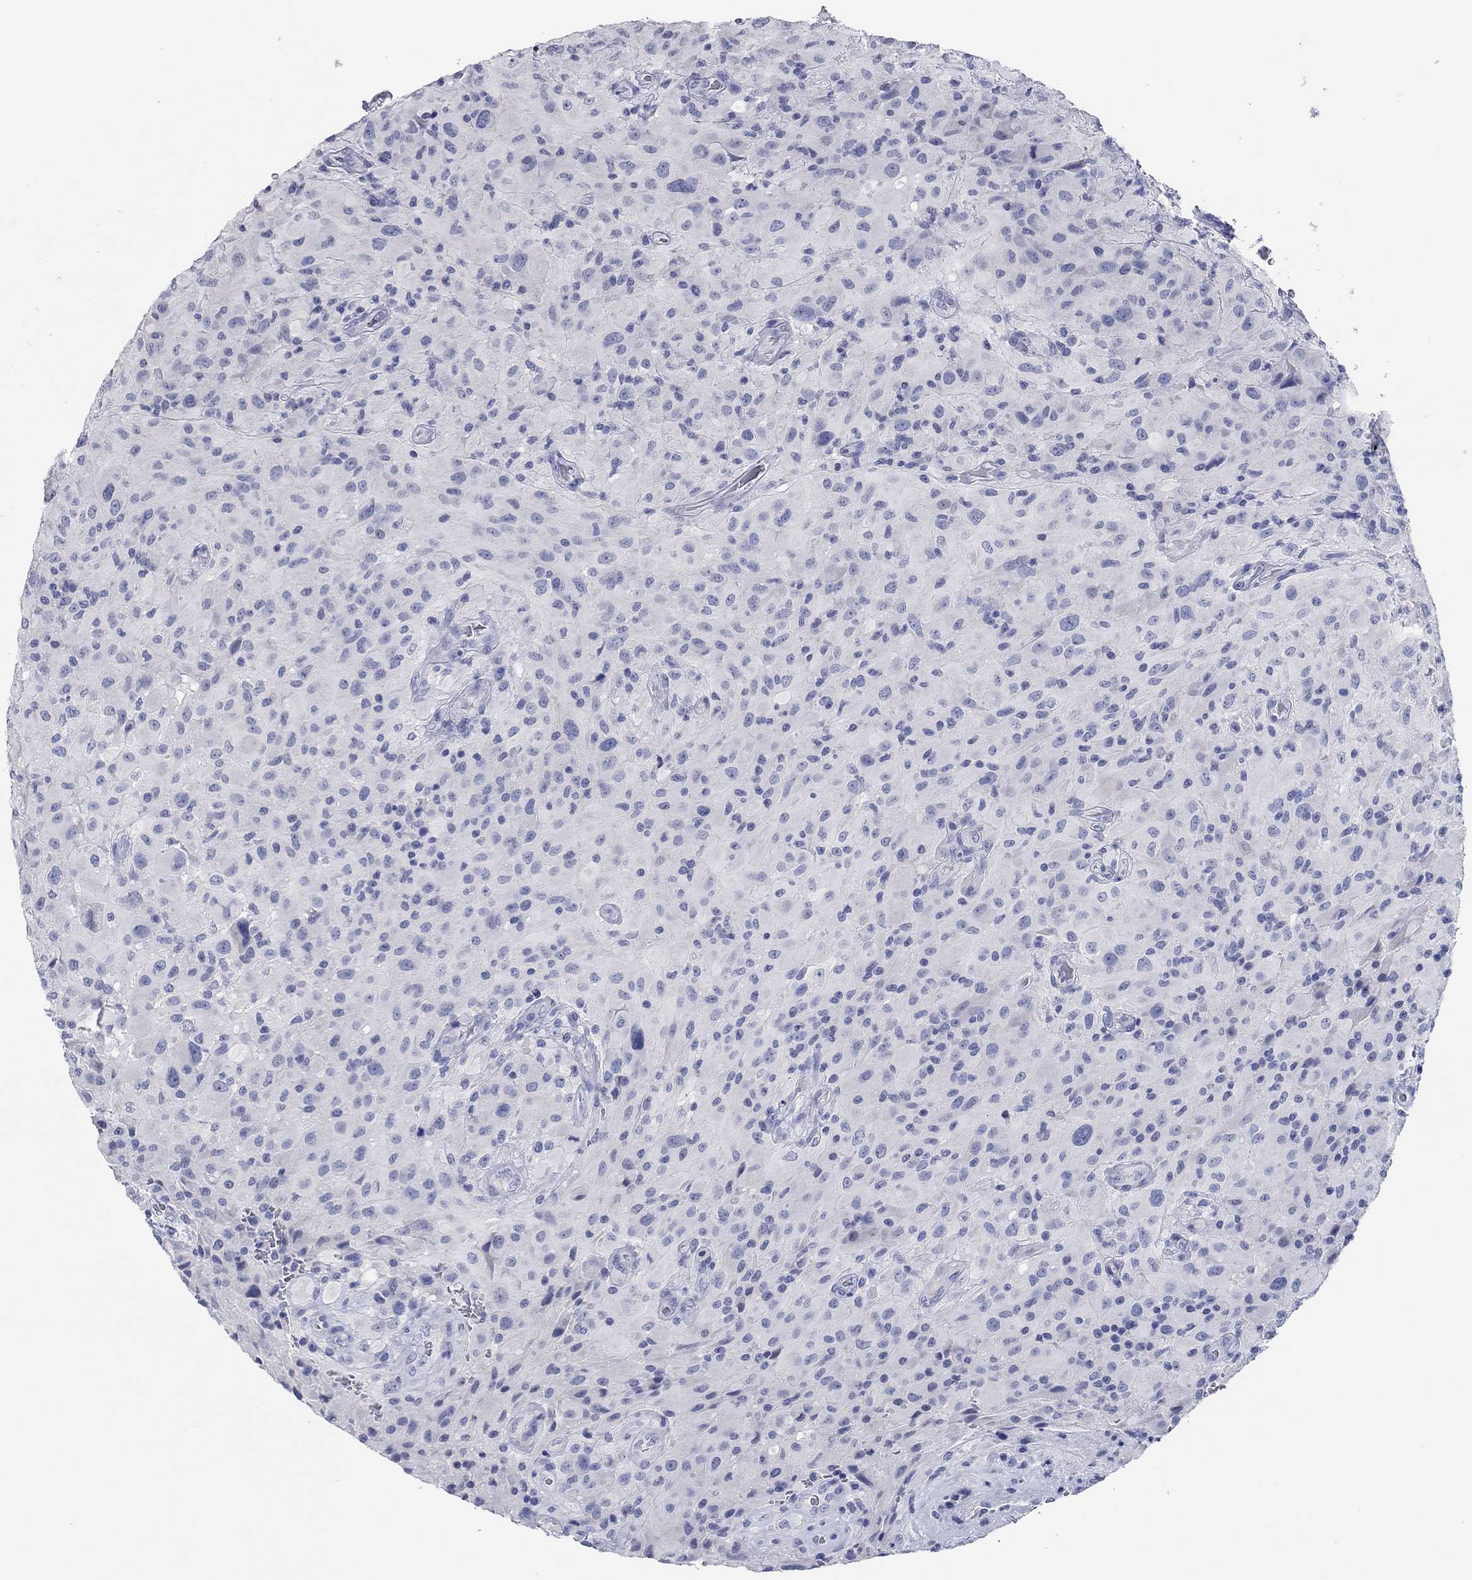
{"staining": {"intensity": "negative", "quantity": "none", "location": "none"}, "tissue": "glioma", "cell_type": "Tumor cells", "image_type": "cancer", "snomed": [{"axis": "morphology", "description": "Glioma, malignant, High grade"}, {"axis": "topography", "description": "Cerebral cortex"}], "caption": "A high-resolution photomicrograph shows immunohistochemistry (IHC) staining of malignant high-grade glioma, which demonstrates no significant expression in tumor cells.", "gene": "POU5F1", "patient": {"sex": "male", "age": 35}}